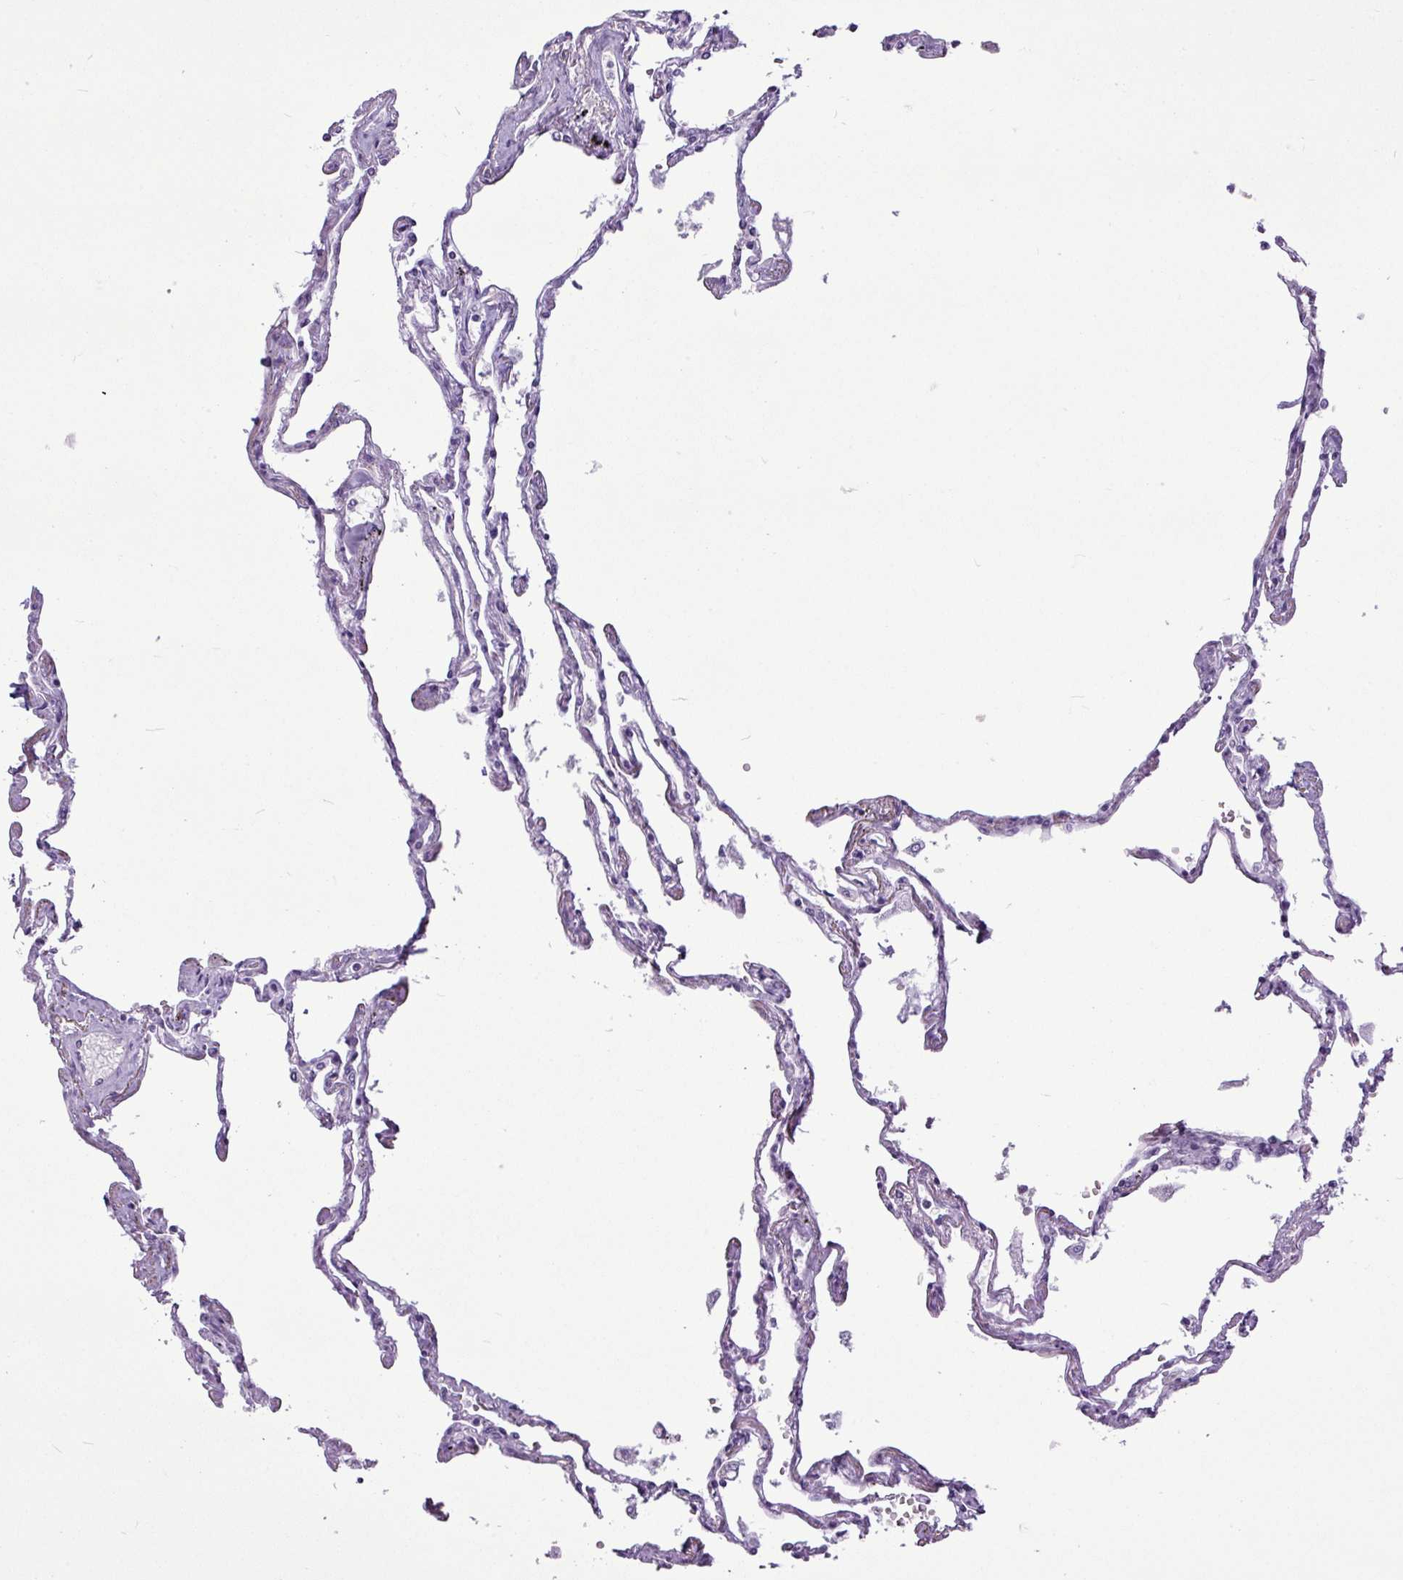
{"staining": {"intensity": "negative", "quantity": "none", "location": "none"}, "tissue": "lung", "cell_type": "Alveolar cells", "image_type": "normal", "snomed": [{"axis": "morphology", "description": "Normal tissue, NOS"}, {"axis": "topography", "description": "Lung"}], "caption": "High power microscopy histopathology image of an immunohistochemistry photomicrograph of normal lung, revealing no significant expression in alveolar cells.", "gene": "AMY2A", "patient": {"sex": "female", "age": 67}}